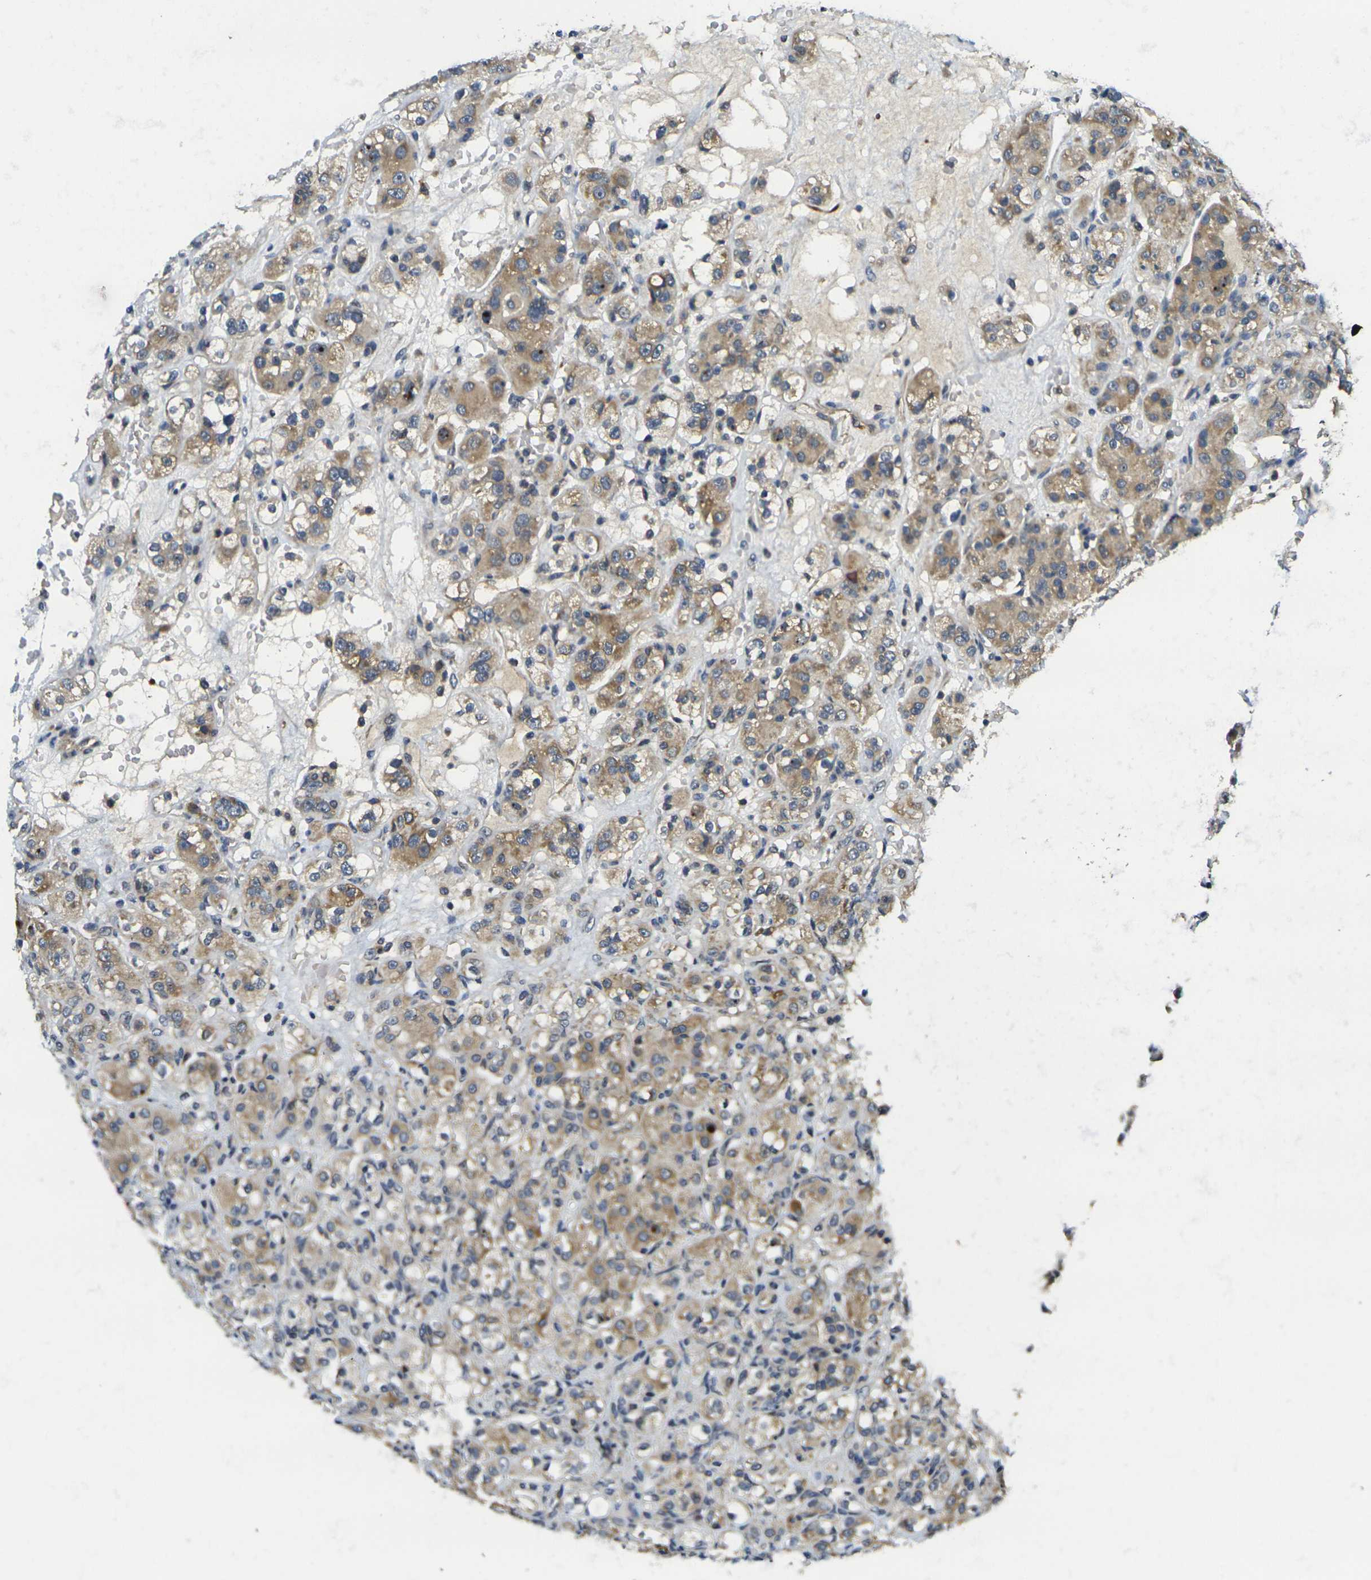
{"staining": {"intensity": "moderate", "quantity": ">75%", "location": "cytoplasmic/membranous"}, "tissue": "renal cancer", "cell_type": "Tumor cells", "image_type": "cancer", "snomed": [{"axis": "morphology", "description": "Normal tissue, NOS"}, {"axis": "morphology", "description": "Adenocarcinoma, NOS"}, {"axis": "topography", "description": "Kidney"}], "caption": "Immunohistochemical staining of renal cancer shows medium levels of moderate cytoplasmic/membranous positivity in about >75% of tumor cells.", "gene": "MINAR2", "patient": {"sex": "male", "age": 61}}